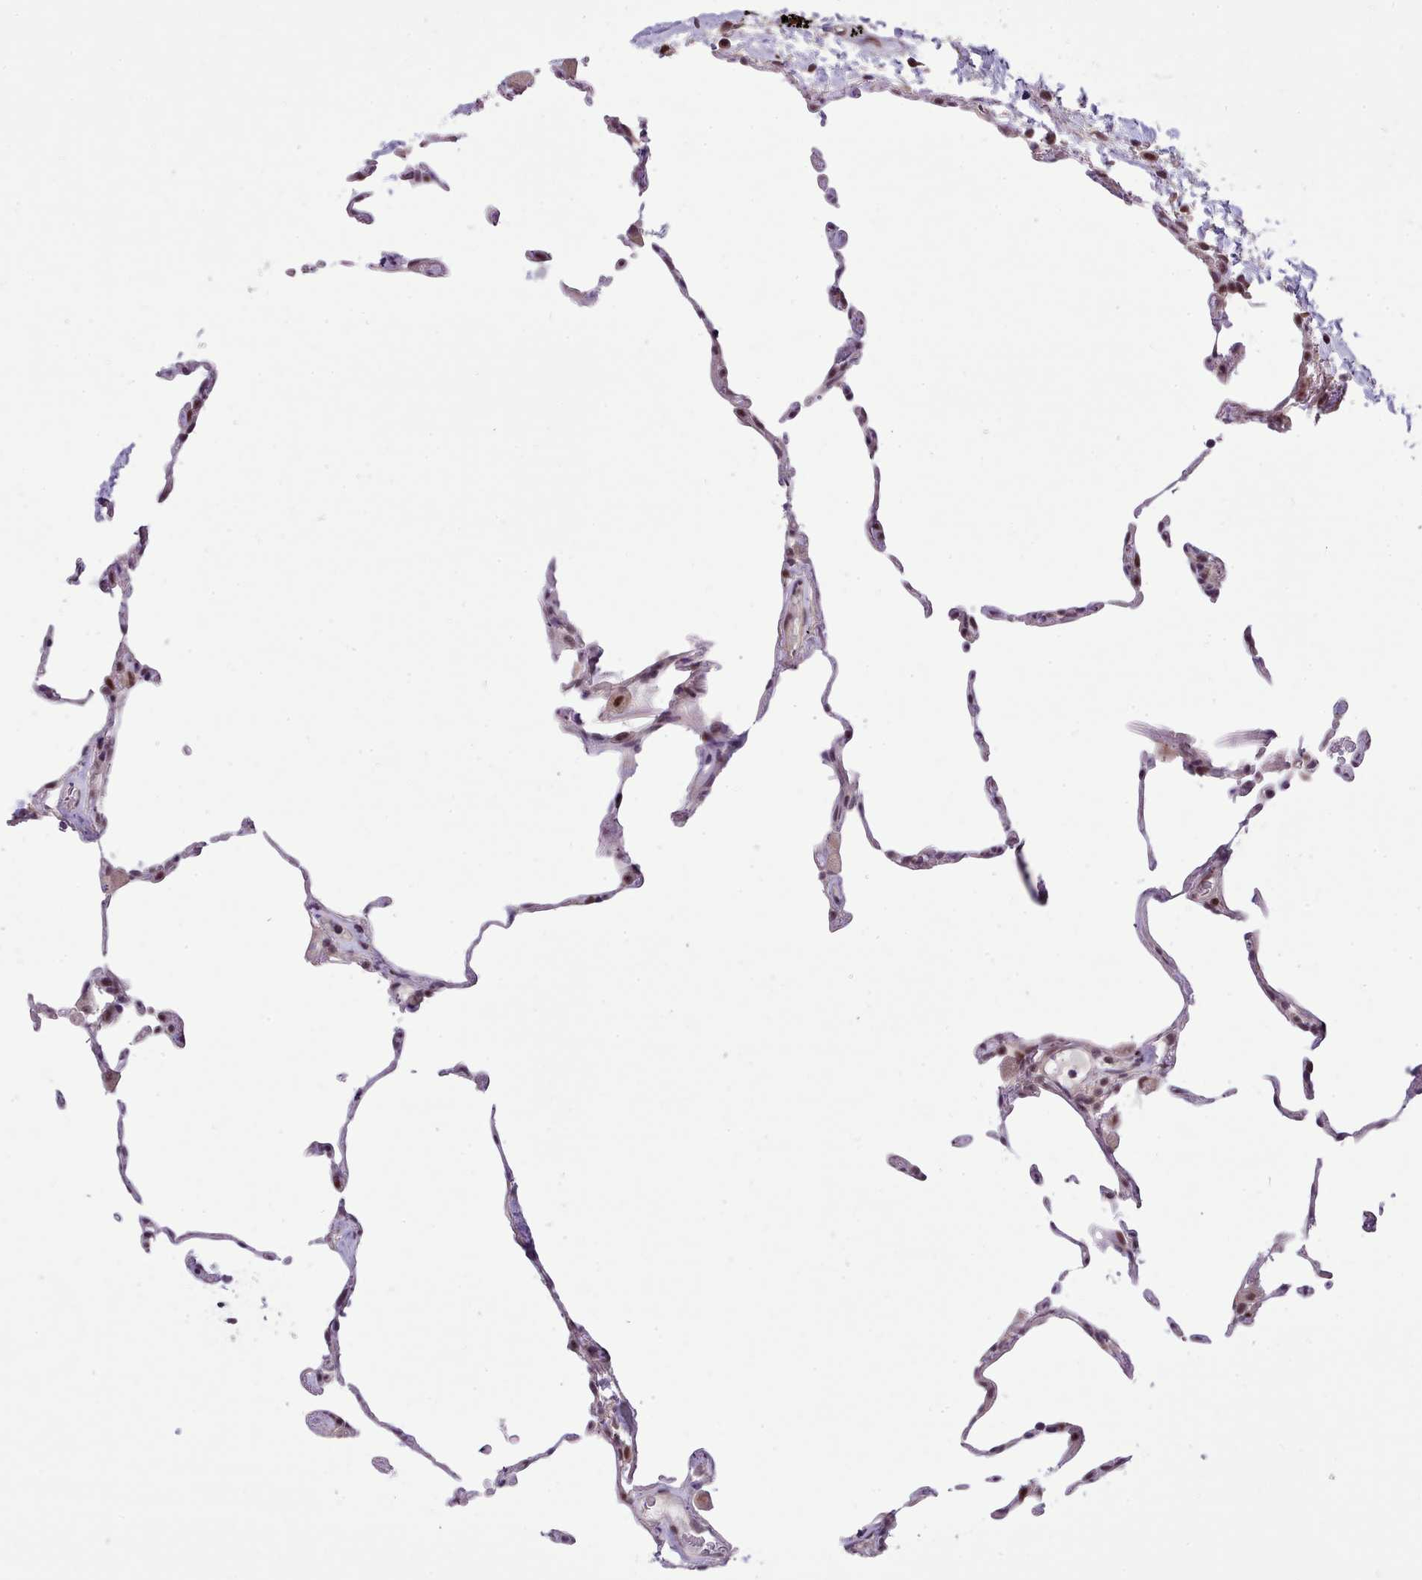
{"staining": {"intensity": "moderate", "quantity": "25%-75%", "location": "nuclear"}, "tissue": "lung", "cell_type": "Alveolar cells", "image_type": "normal", "snomed": [{"axis": "morphology", "description": "Normal tissue, NOS"}, {"axis": "topography", "description": "Lung"}], "caption": "Protein staining by immunohistochemistry displays moderate nuclear positivity in approximately 25%-75% of alveolar cells in unremarkable lung.", "gene": "HOXB7", "patient": {"sex": "female", "age": 57}}